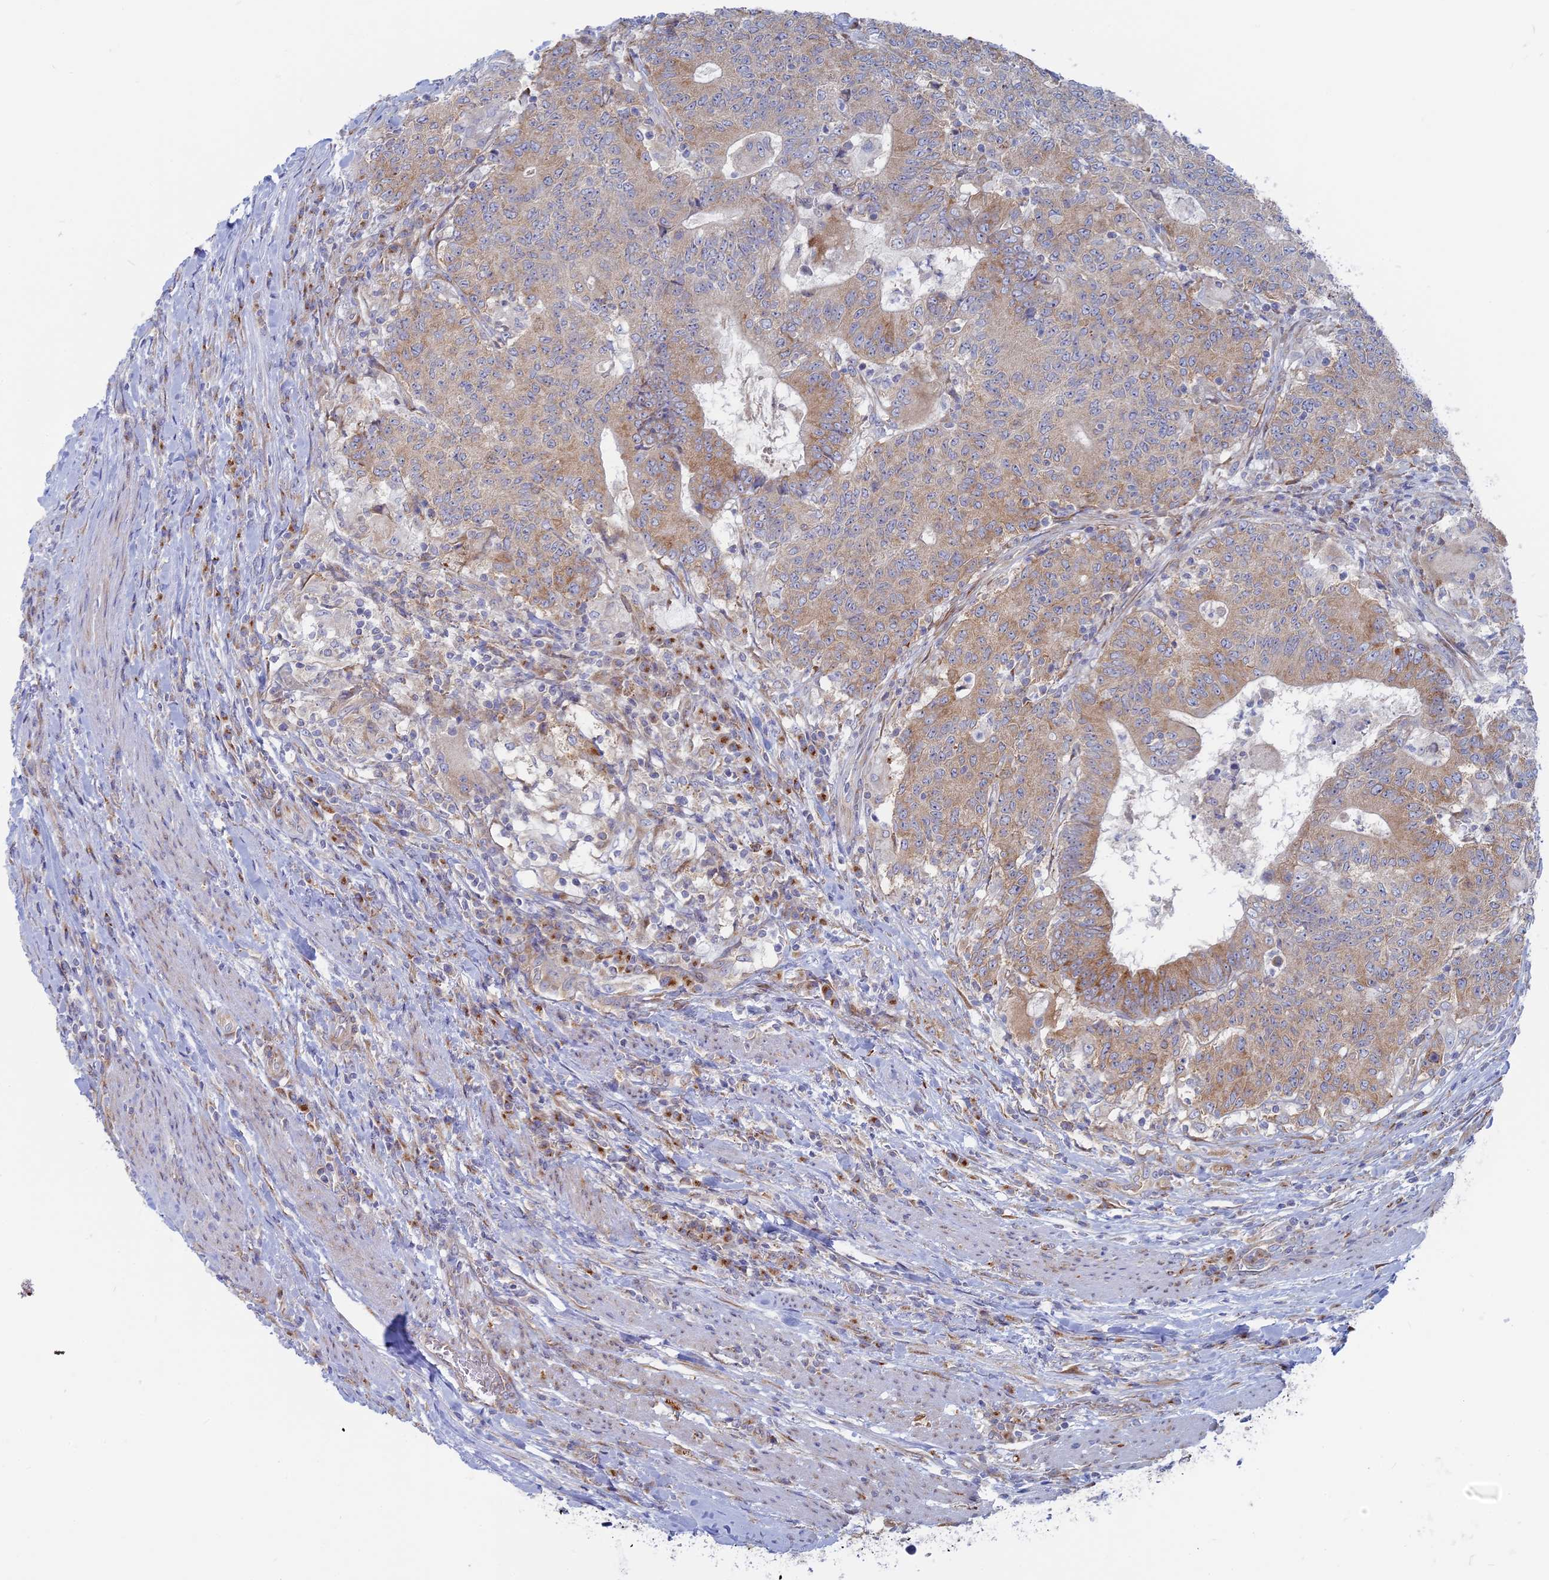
{"staining": {"intensity": "moderate", "quantity": ">75%", "location": "cytoplasmic/membranous"}, "tissue": "colorectal cancer", "cell_type": "Tumor cells", "image_type": "cancer", "snomed": [{"axis": "morphology", "description": "Adenocarcinoma, NOS"}, {"axis": "topography", "description": "Colon"}], "caption": "A high-resolution photomicrograph shows immunohistochemistry (IHC) staining of colorectal adenocarcinoma, which reveals moderate cytoplasmic/membranous expression in about >75% of tumor cells.", "gene": "TBC1D30", "patient": {"sex": "female", "age": 75}}